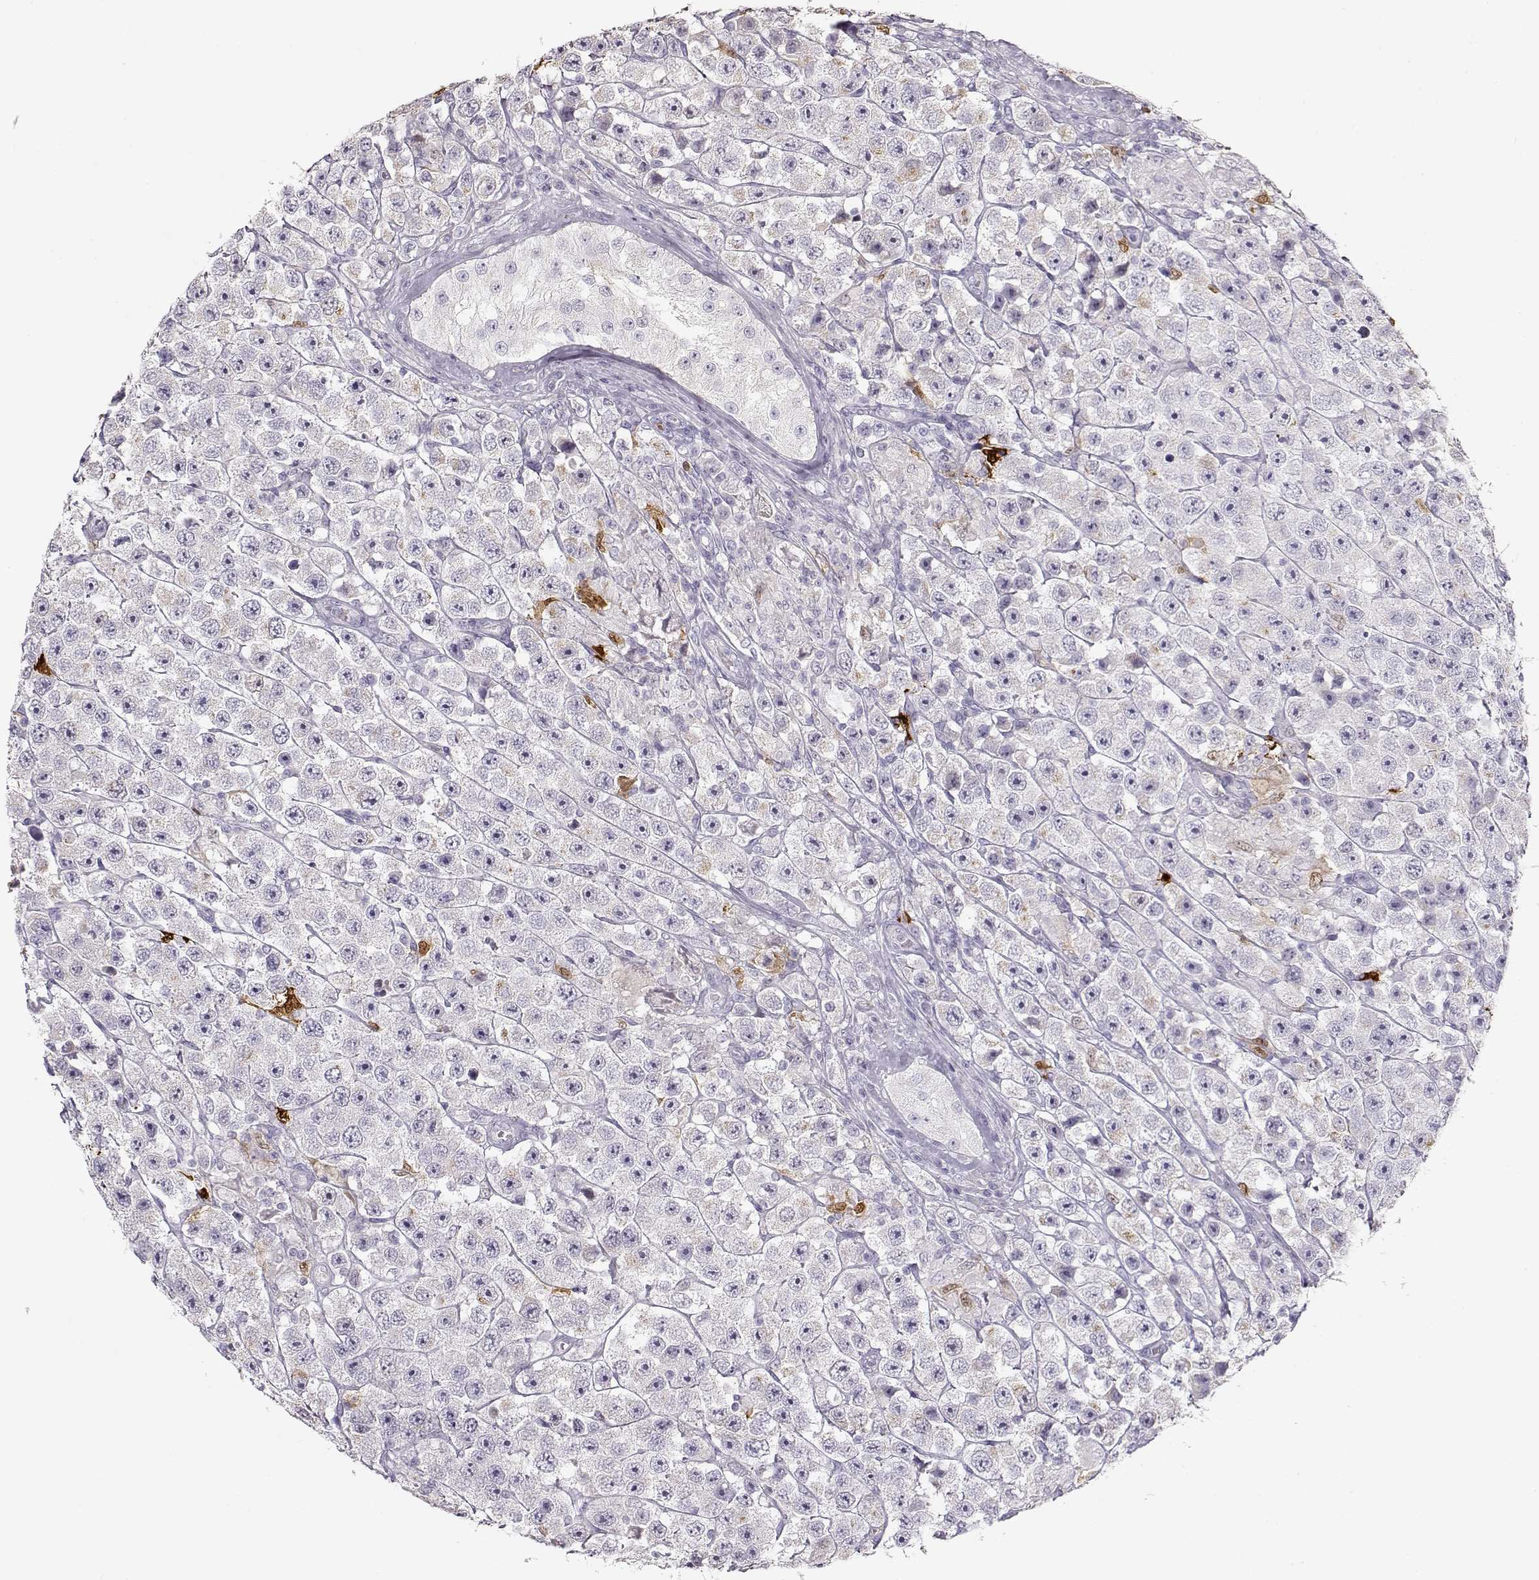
{"staining": {"intensity": "negative", "quantity": "none", "location": "none"}, "tissue": "testis cancer", "cell_type": "Tumor cells", "image_type": "cancer", "snomed": [{"axis": "morphology", "description": "Seminoma, NOS"}, {"axis": "topography", "description": "Testis"}], "caption": "DAB (3,3'-diaminobenzidine) immunohistochemical staining of human testis seminoma demonstrates no significant expression in tumor cells. The staining was performed using DAB (3,3'-diaminobenzidine) to visualize the protein expression in brown, while the nuclei were stained in blue with hematoxylin (Magnification: 20x).", "gene": "S100B", "patient": {"sex": "male", "age": 45}}